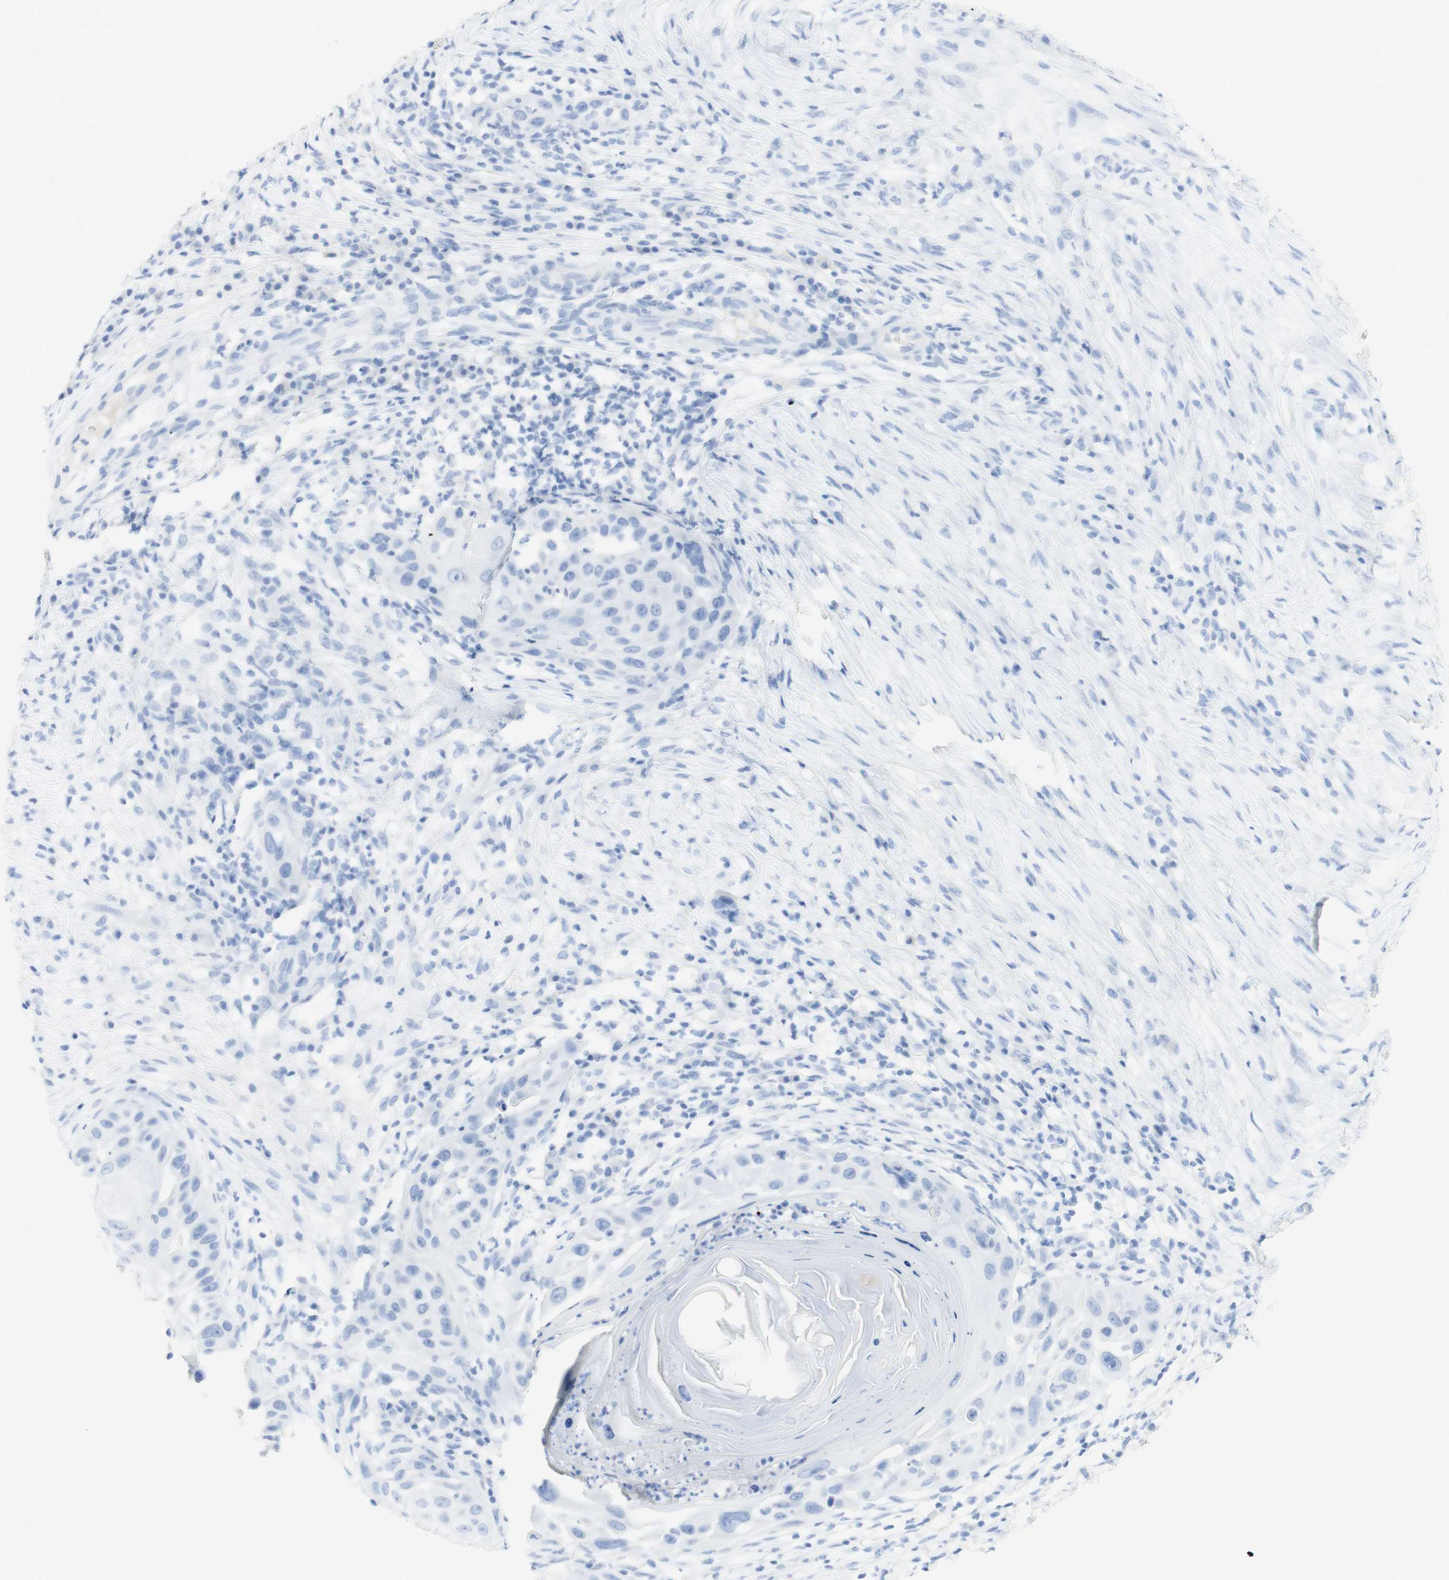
{"staining": {"intensity": "negative", "quantity": "none", "location": "none"}, "tissue": "skin cancer", "cell_type": "Tumor cells", "image_type": "cancer", "snomed": [{"axis": "morphology", "description": "Squamous cell carcinoma, NOS"}, {"axis": "topography", "description": "Skin"}], "caption": "Tumor cells show no significant positivity in skin squamous cell carcinoma. Brightfield microscopy of immunohistochemistry (IHC) stained with DAB (brown) and hematoxylin (blue), captured at high magnification.", "gene": "TPO", "patient": {"sex": "female", "age": 44}}